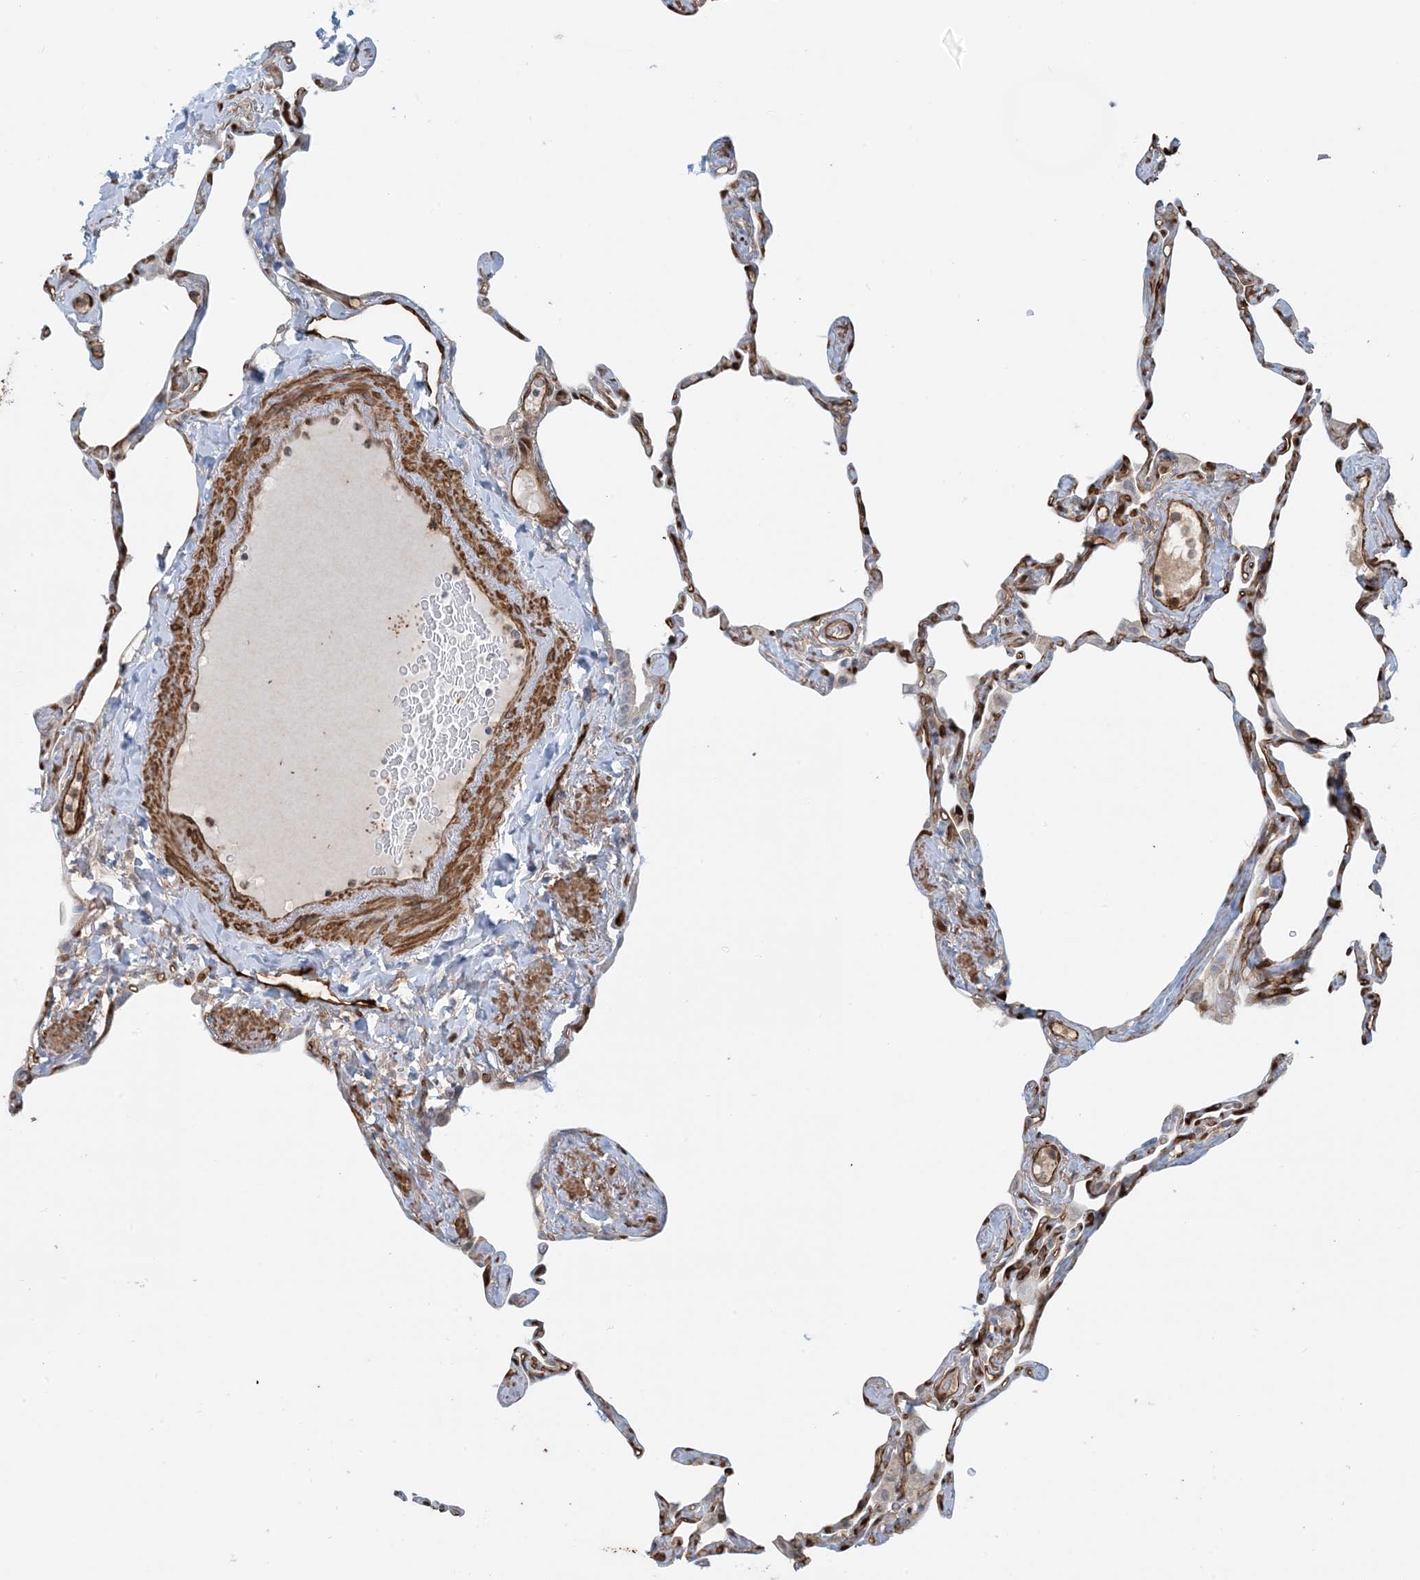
{"staining": {"intensity": "strong", "quantity": ">75%", "location": "cytoplasmic/membranous"}, "tissue": "lung", "cell_type": "Alveolar cells", "image_type": "normal", "snomed": [{"axis": "morphology", "description": "Normal tissue, NOS"}, {"axis": "topography", "description": "Lung"}], "caption": "DAB (3,3'-diaminobenzidine) immunohistochemical staining of normal human lung reveals strong cytoplasmic/membranous protein expression in about >75% of alveolar cells.", "gene": "PPM1F", "patient": {"sex": "male", "age": 65}}